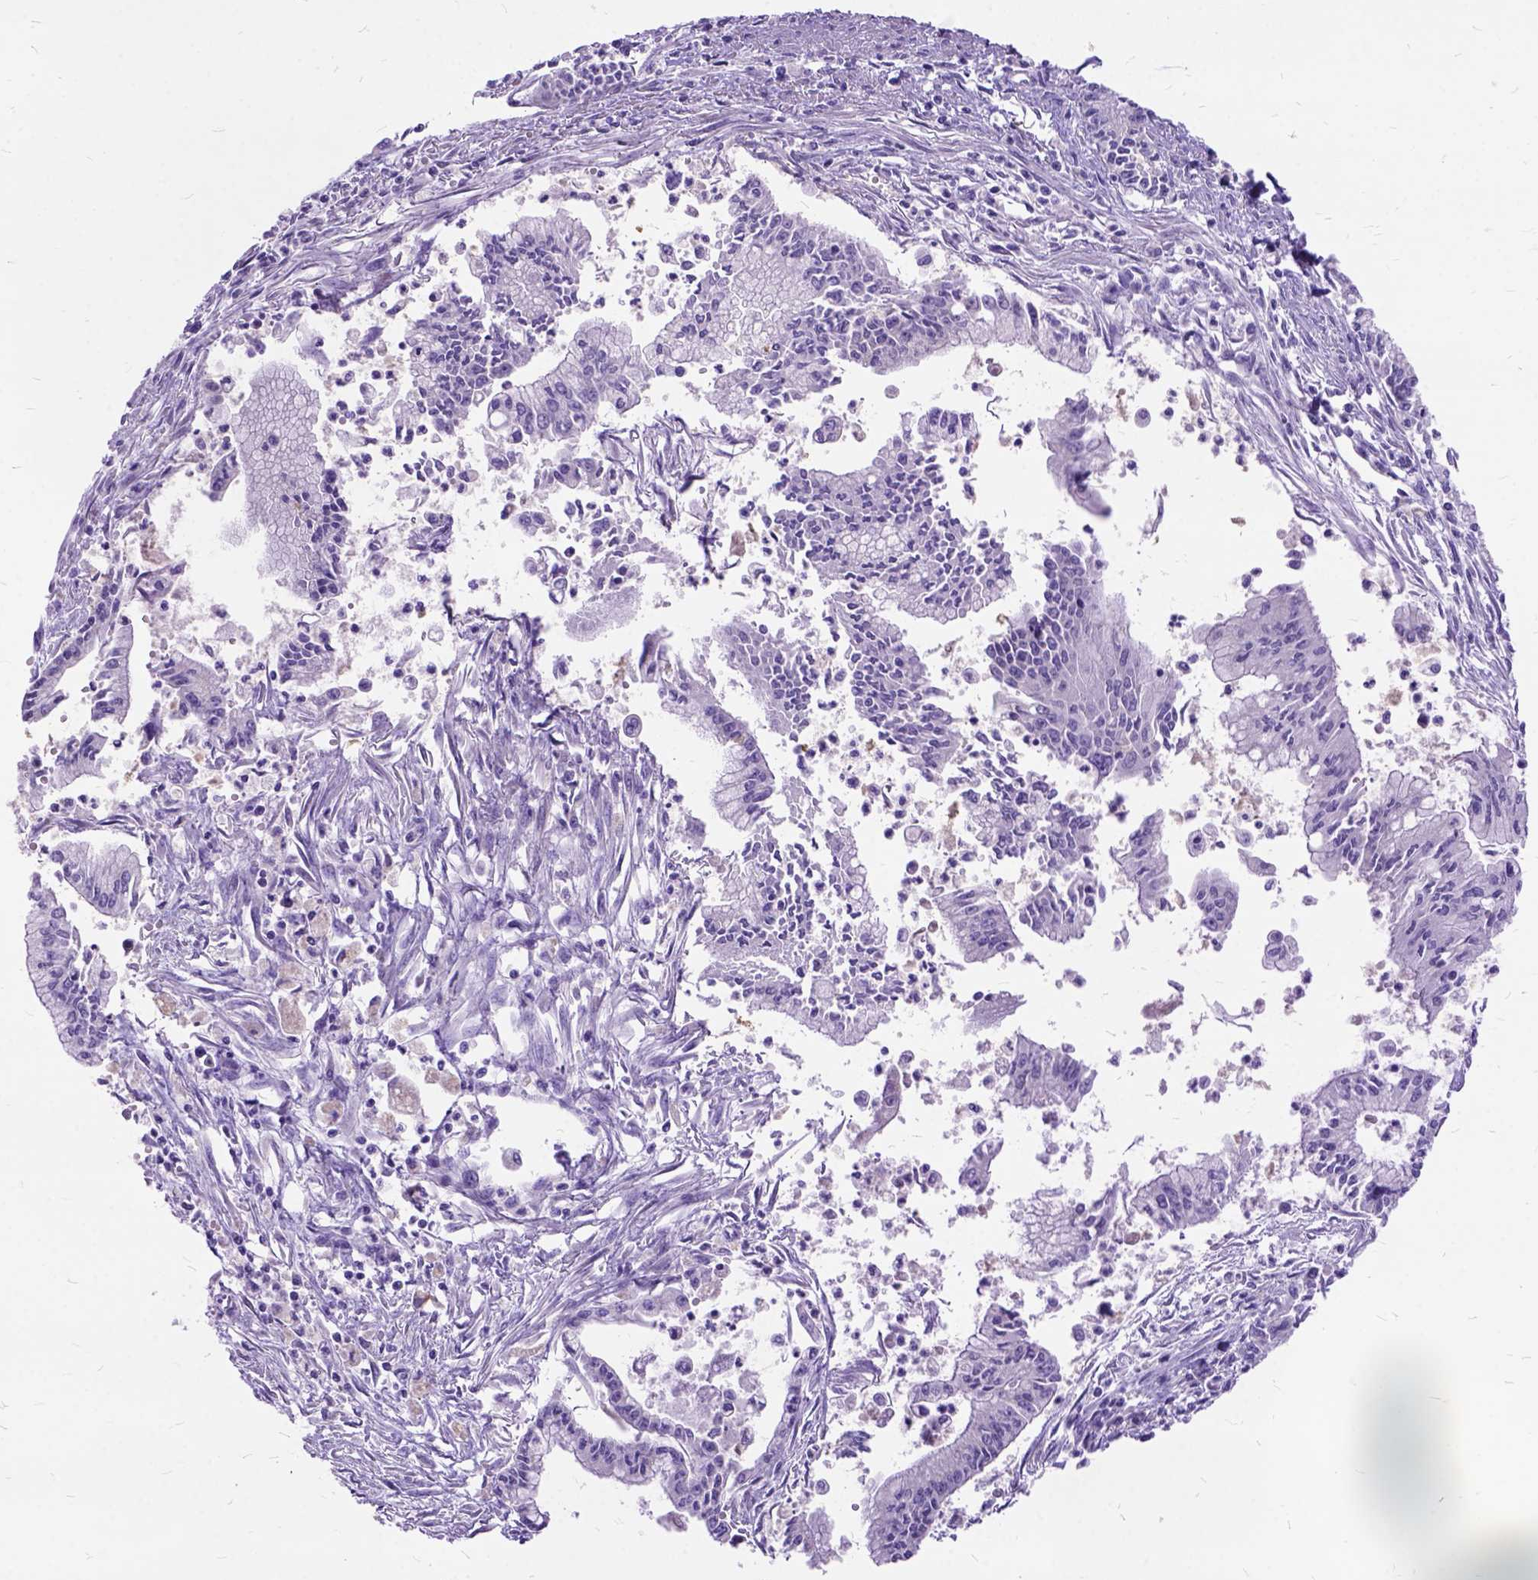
{"staining": {"intensity": "negative", "quantity": "none", "location": "none"}, "tissue": "pancreatic cancer", "cell_type": "Tumor cells", "image_type": "cancer", "snomed": [{"axis": "morphology", "description": "Adenocarcinoma, NOS"}, {"axis": "topography", "description": "Pancreas"}], "caption": "Immunohistochemistry (IHC) micrograph of neoplastic tissue: adenocarcinoma (pancreatic) stained with DAB (3,3'-diaminobenzidine) reveals no significant protein positivity in tumor cells.", "gene": "CTAG2", "patient": {"sex": "female", "age": 65}}